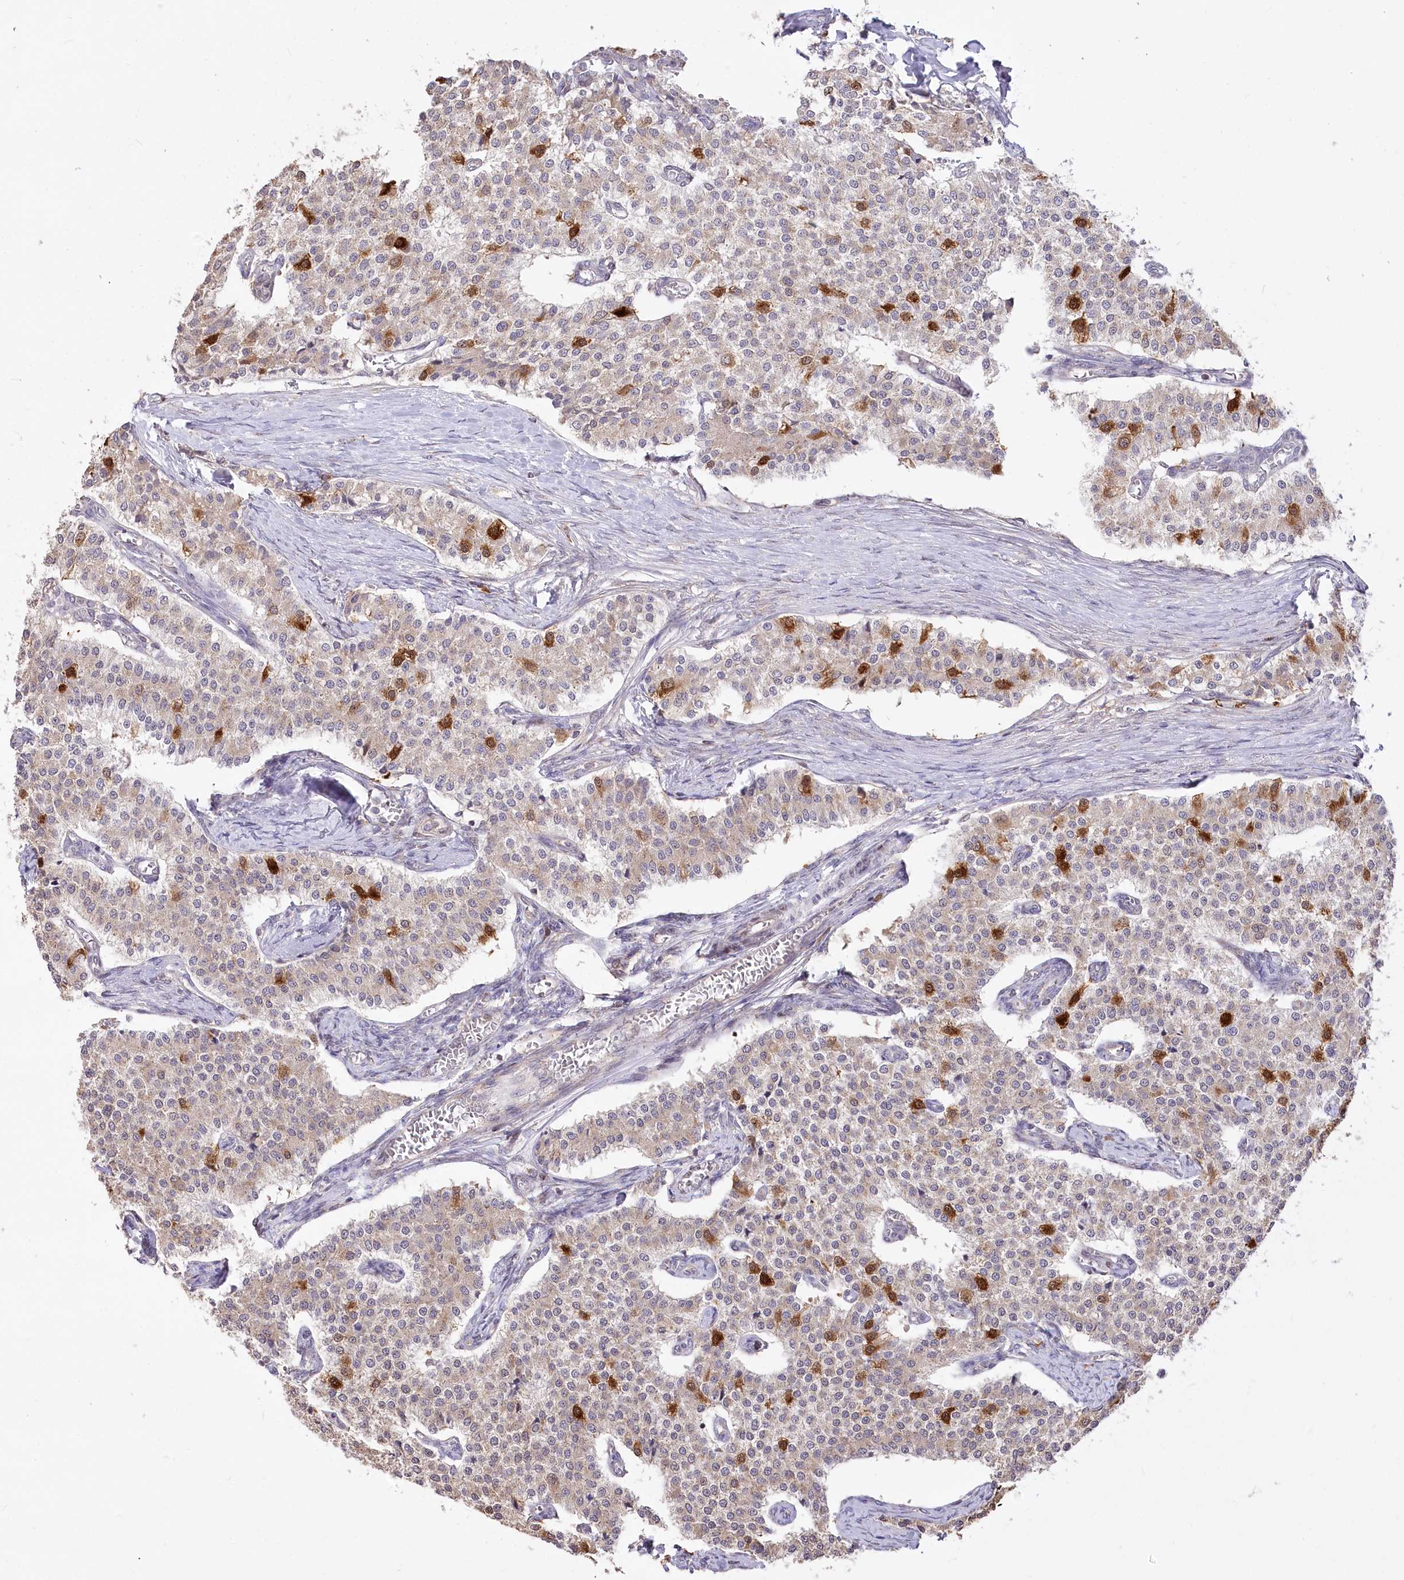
{"staining": {"intensity": "strong", "quantity": "<25%", "location": "cytoplasmic/membranous,nuclear"}, "tissue": "carcinoid", "cell_type": "Tumor cells", "image_type": "cancer", "snomed": [{"axis": "morphology", "description": "Carcinoid, malignant, NOS"}, {"axis": "topography", "description": "Colon"}], "caption": "DAB immunohistochemical staining of human carcinoid demonstrates strong cytoplasmic/membranous and nuclear protein staining in about <25% of tumor cells.", "gene": "STT3B", "patient": {"sex": "female", "age": 52}}